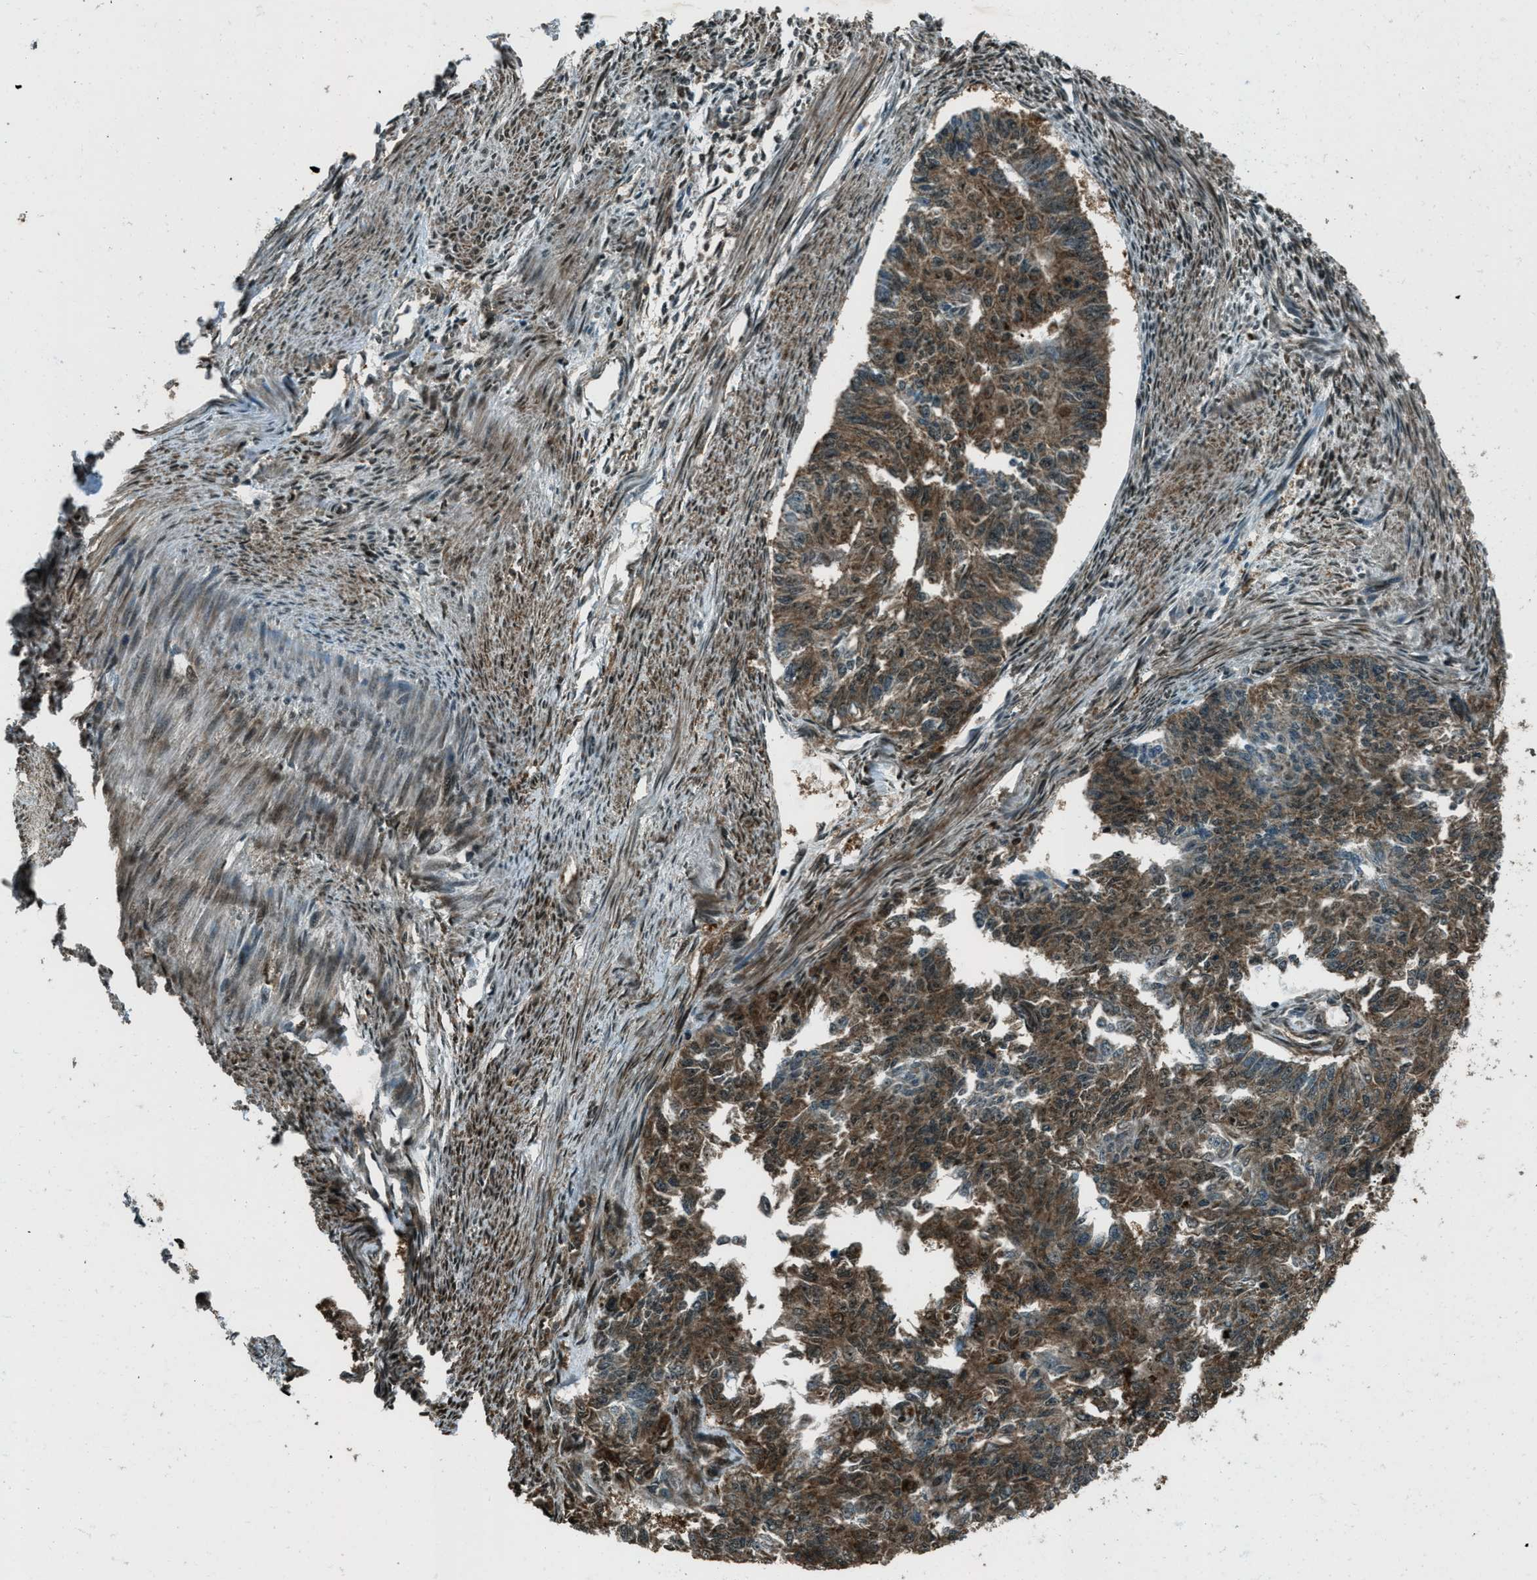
{"staining": {"intensity": "moderate", "quantity": ">75%", "location": "cytoplasmic/membranous,nuclear"}, "tissue": "endometrial cancer", "cell_type": "Tumor cells", "image_type": "cancer", "snomed": [{"axis": "morphology", "description": "Adenocarcinoma, NOS"}, {"axis": "topography", "description": "Endometrium"}], "caption": "Endometrial cancer was stained to show a protein in brown. There is medium levels of moderate cytoplasmic/membranous and nuclear staining in about >75% of tumor cells.", "gene": "TARDBP", "patient": {"sex": "female", "age": 32}}